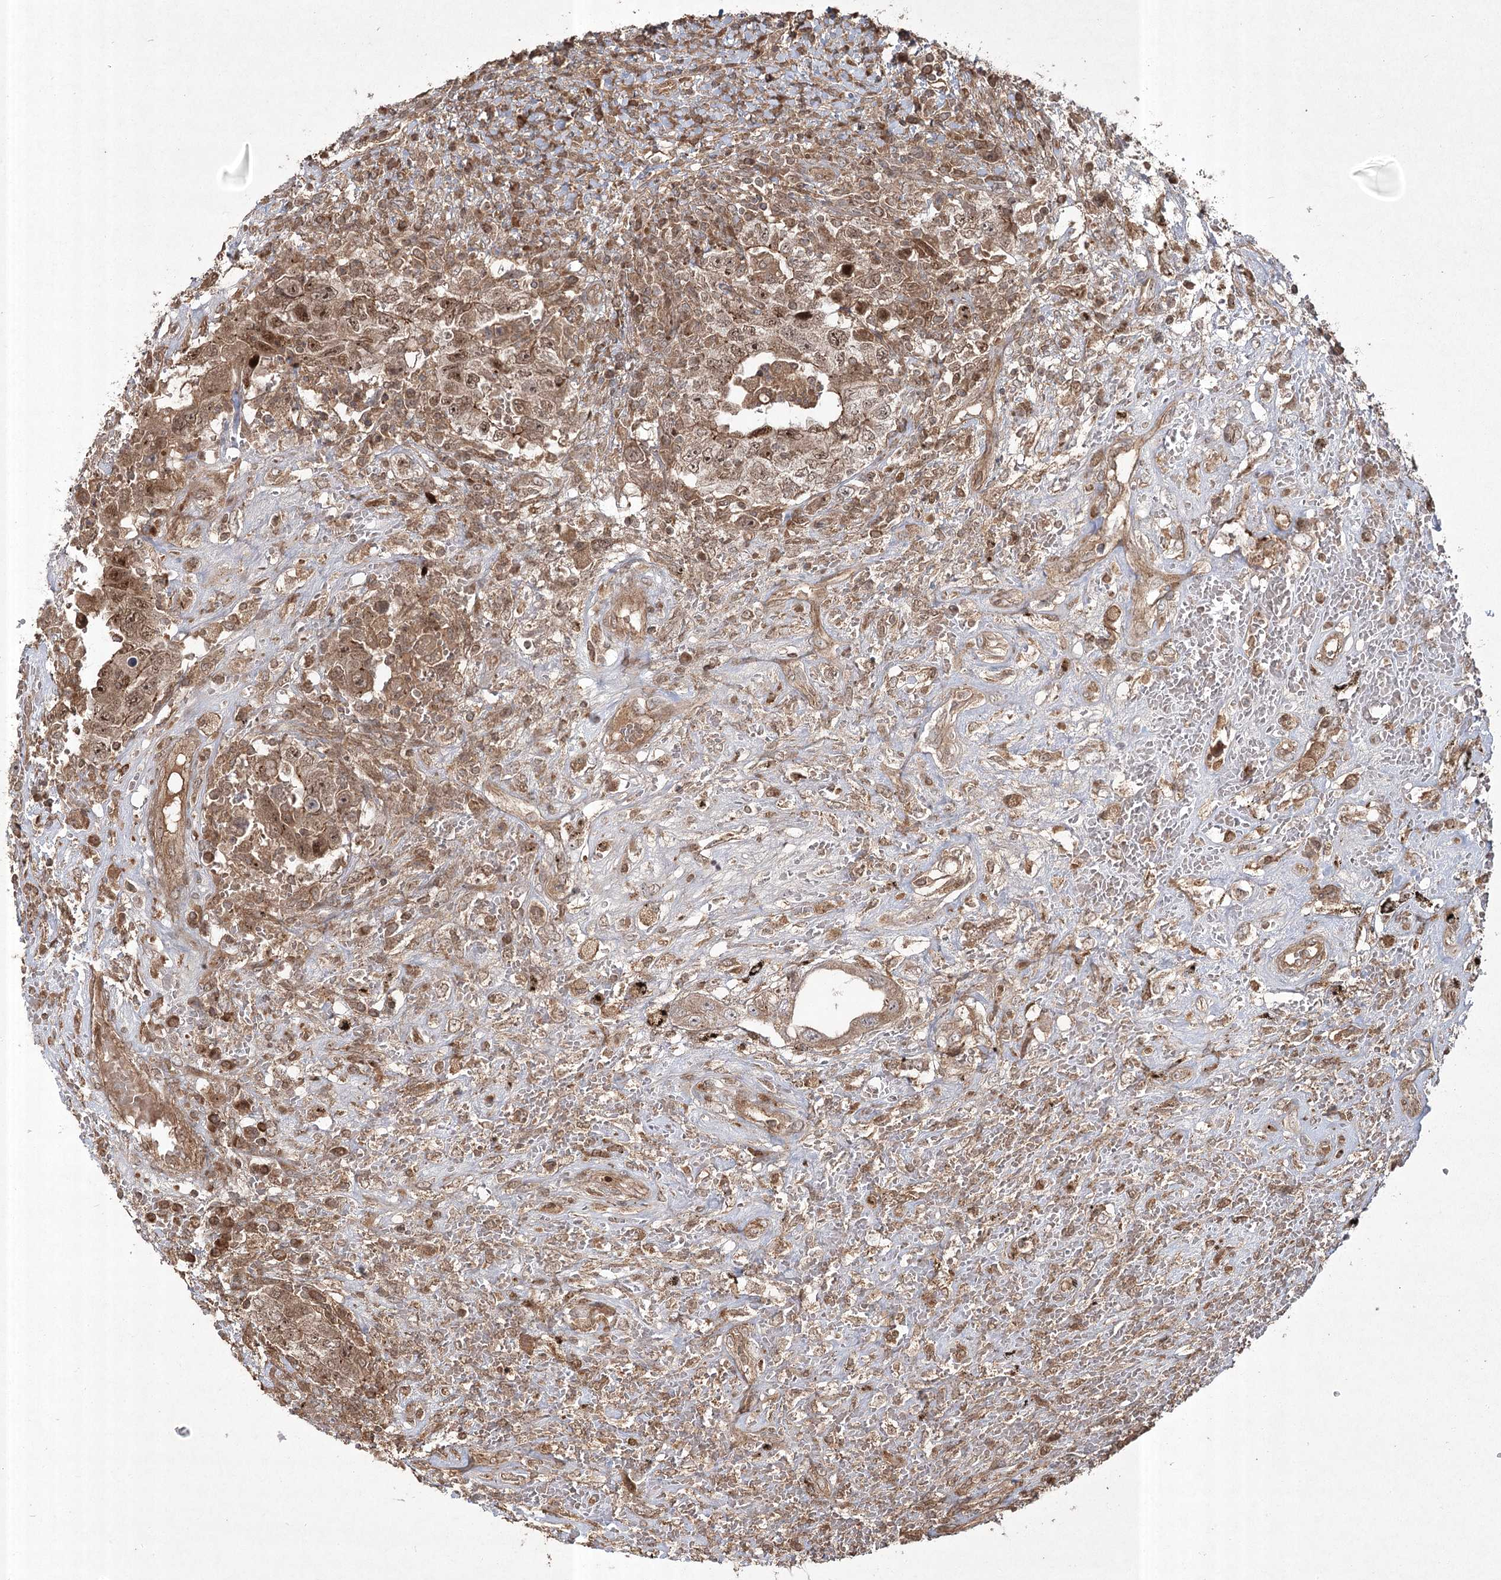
{"staining": {"intensity": "moderate", "quantity": ">75%", "location": "cytoplasmic/membranous,nuclear"}, "tissue": "testis cancer", "cell_type": "Tumor cells", "image_type": "cancer", "snomed": [{"axis": "morphology", "description": "Carcinoma, Embryonal, NOS"}, {"axis": "topography", "description": "Testis"}], "caption": "Human embryonal carcinoma (testis) stained with a brown dye exhibits moderate cytoplasmic/membranous and nuclear positive staining in about >75% of tumor cells.", "gene": "CPLANE1", "patient": {"sex": "male", "age": 26}}